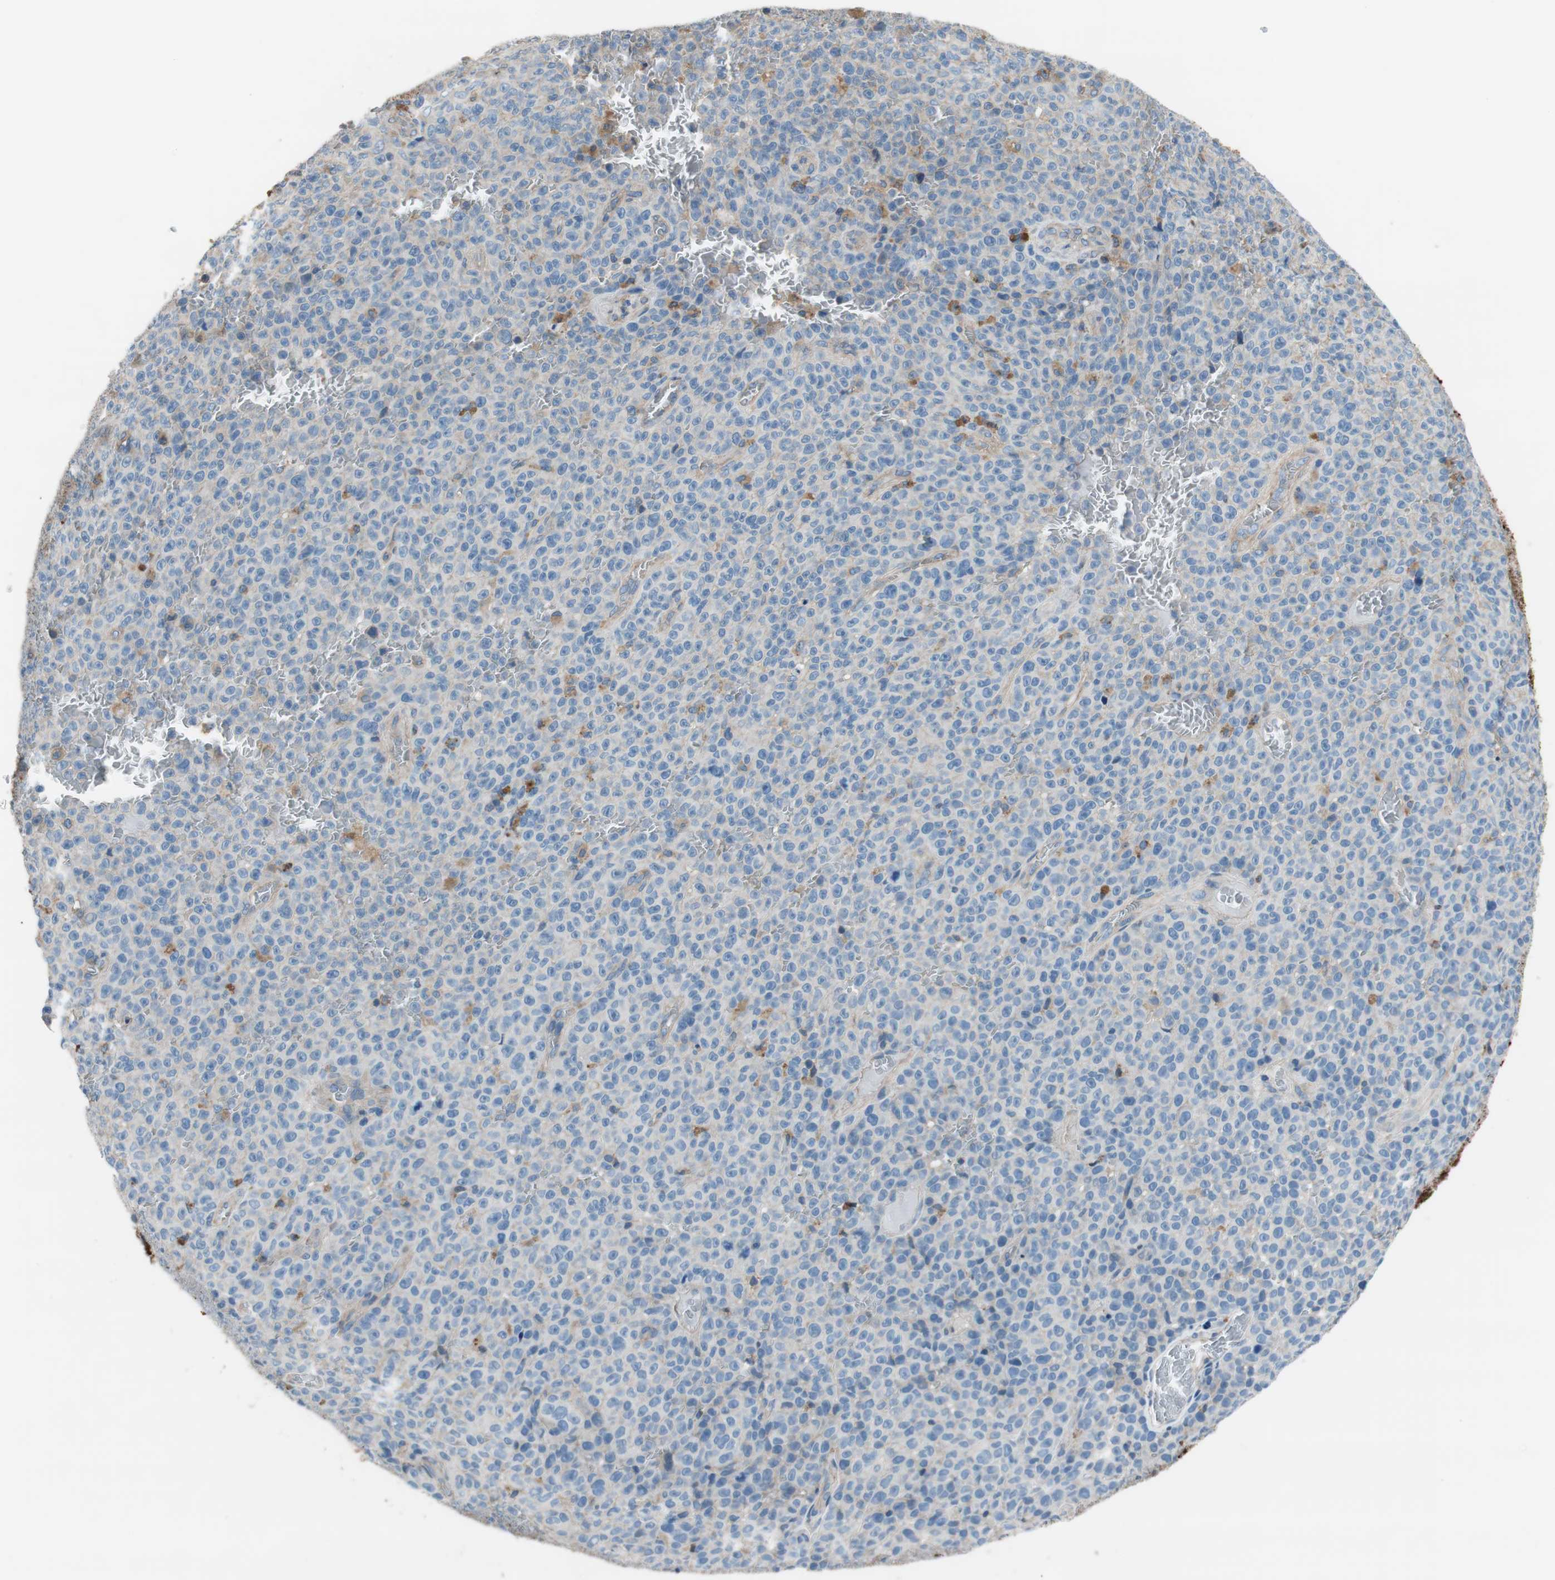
{"staining": {"intensity": "moderate", "quantity": "<25%", "location": "cytoplasmic/membranous"}, "tissue": "melanoma", "cell_type": "Tumor cells", "image_type": "cancer", "snomed": [{"axis": "morphology", "description": "Malignant melanoma, NOS"}, {"axis": "topography", "description": "Skin"}], "caption": "High-magnification brightfield microscopy of melanoma stained with DAB (brown) and counterstained with hematoxylin (blue). tumor cells exhibit moderate cytoplasmic/membranous staining is appreciated in about<25% of cells. (brown staining indicates protein expression, while blue staining denotes nuclei).", "gene": "CALML3", "patient": {"sex": "female", "age": 82}}